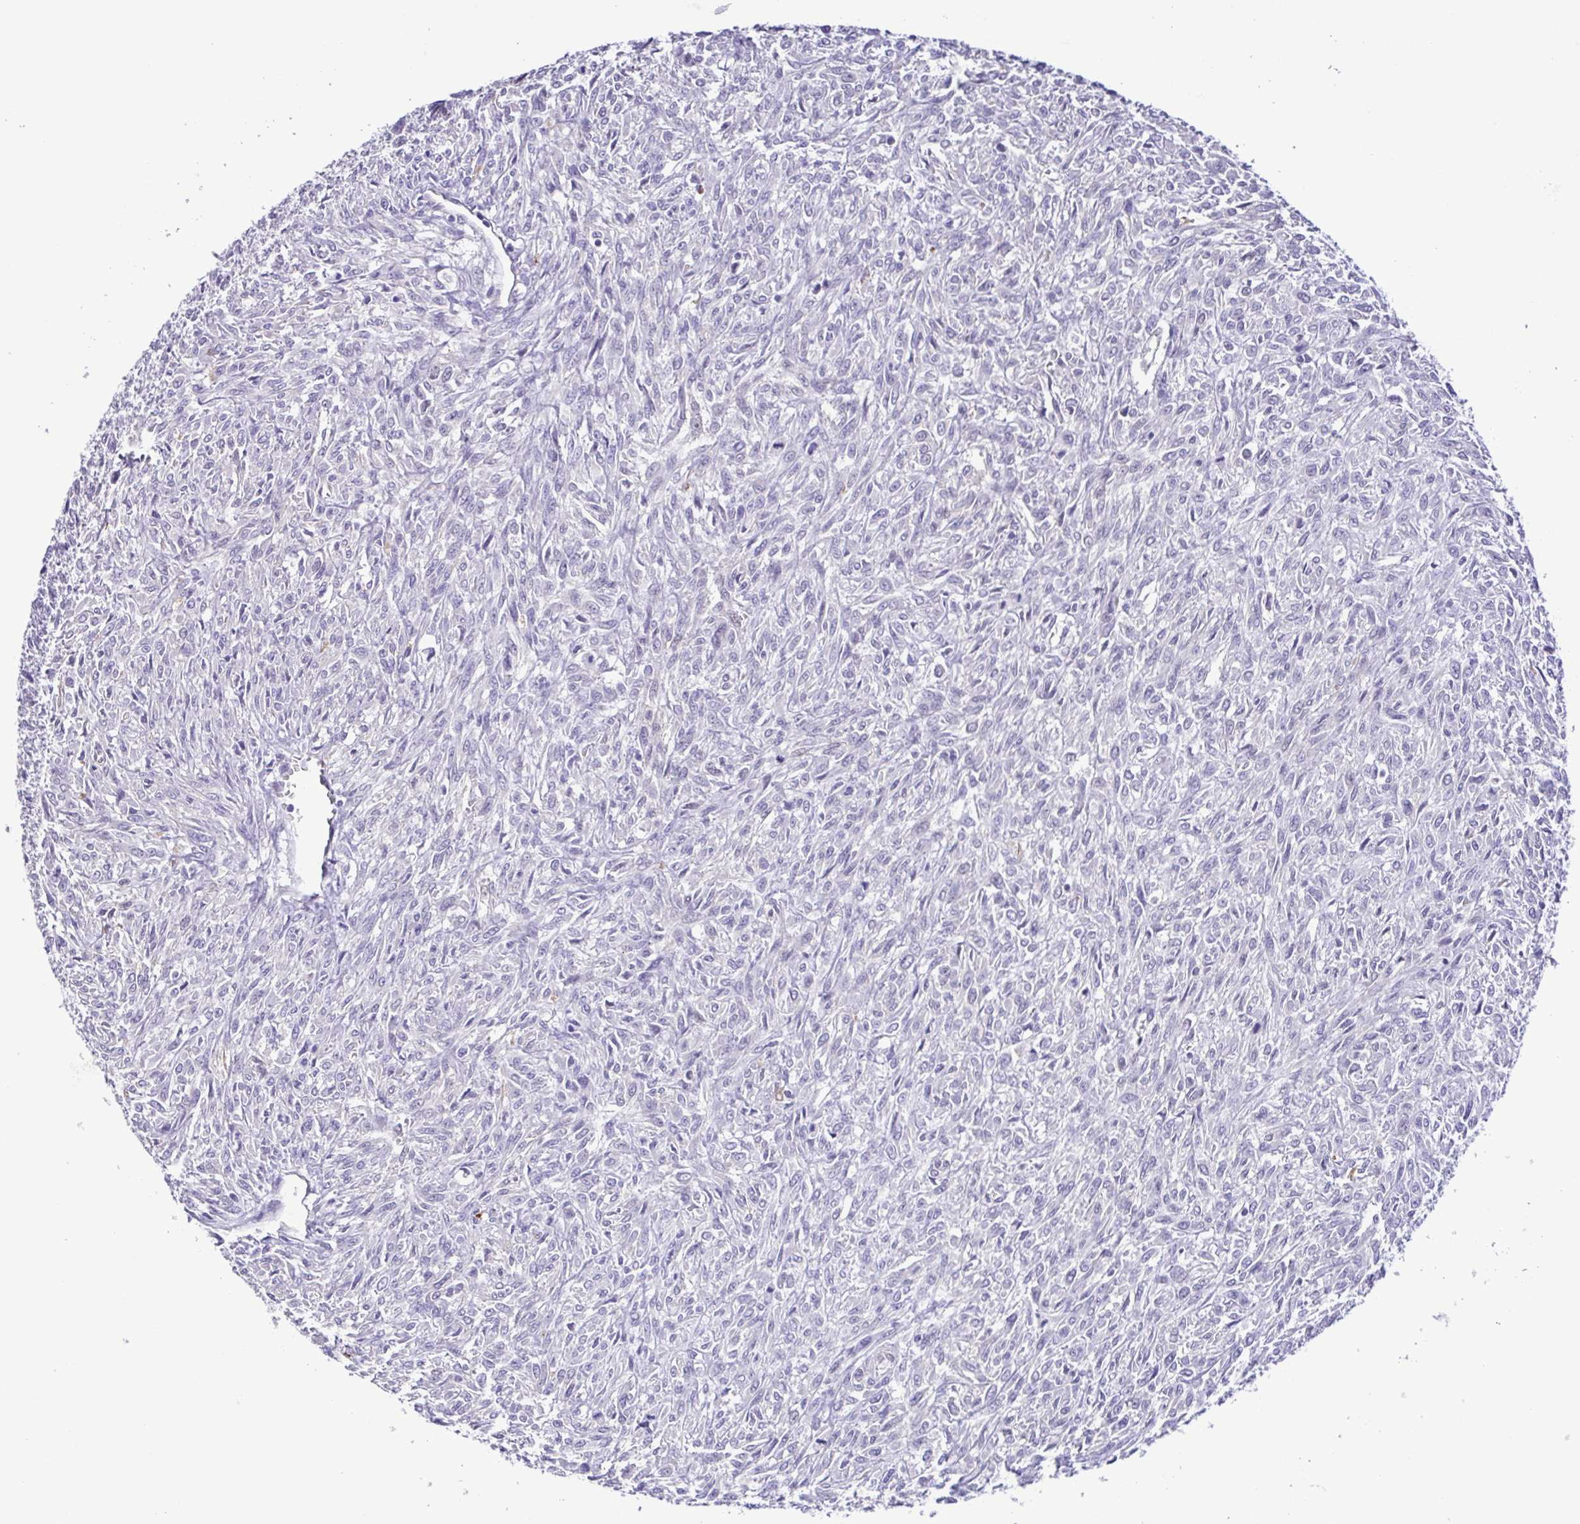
{"staining": {"intensity": "negative", "quantity": "none", "location": "none"}, "tissue": "renal cancer", "cell_type": "Tumor cells", "image_type": "cancer", "snomed": [{"axis": "morphology", "description": "Adenocarcinoma, NOS"}, {"axis": "topography", "description": "Kidney"}], "caption": "Immunohistochemistry of human adenocarcinoma (renal) exhibits no staining in tumor cells.", "gene": "DCLK2", "patient": {"sex": "male", "age": 58}}